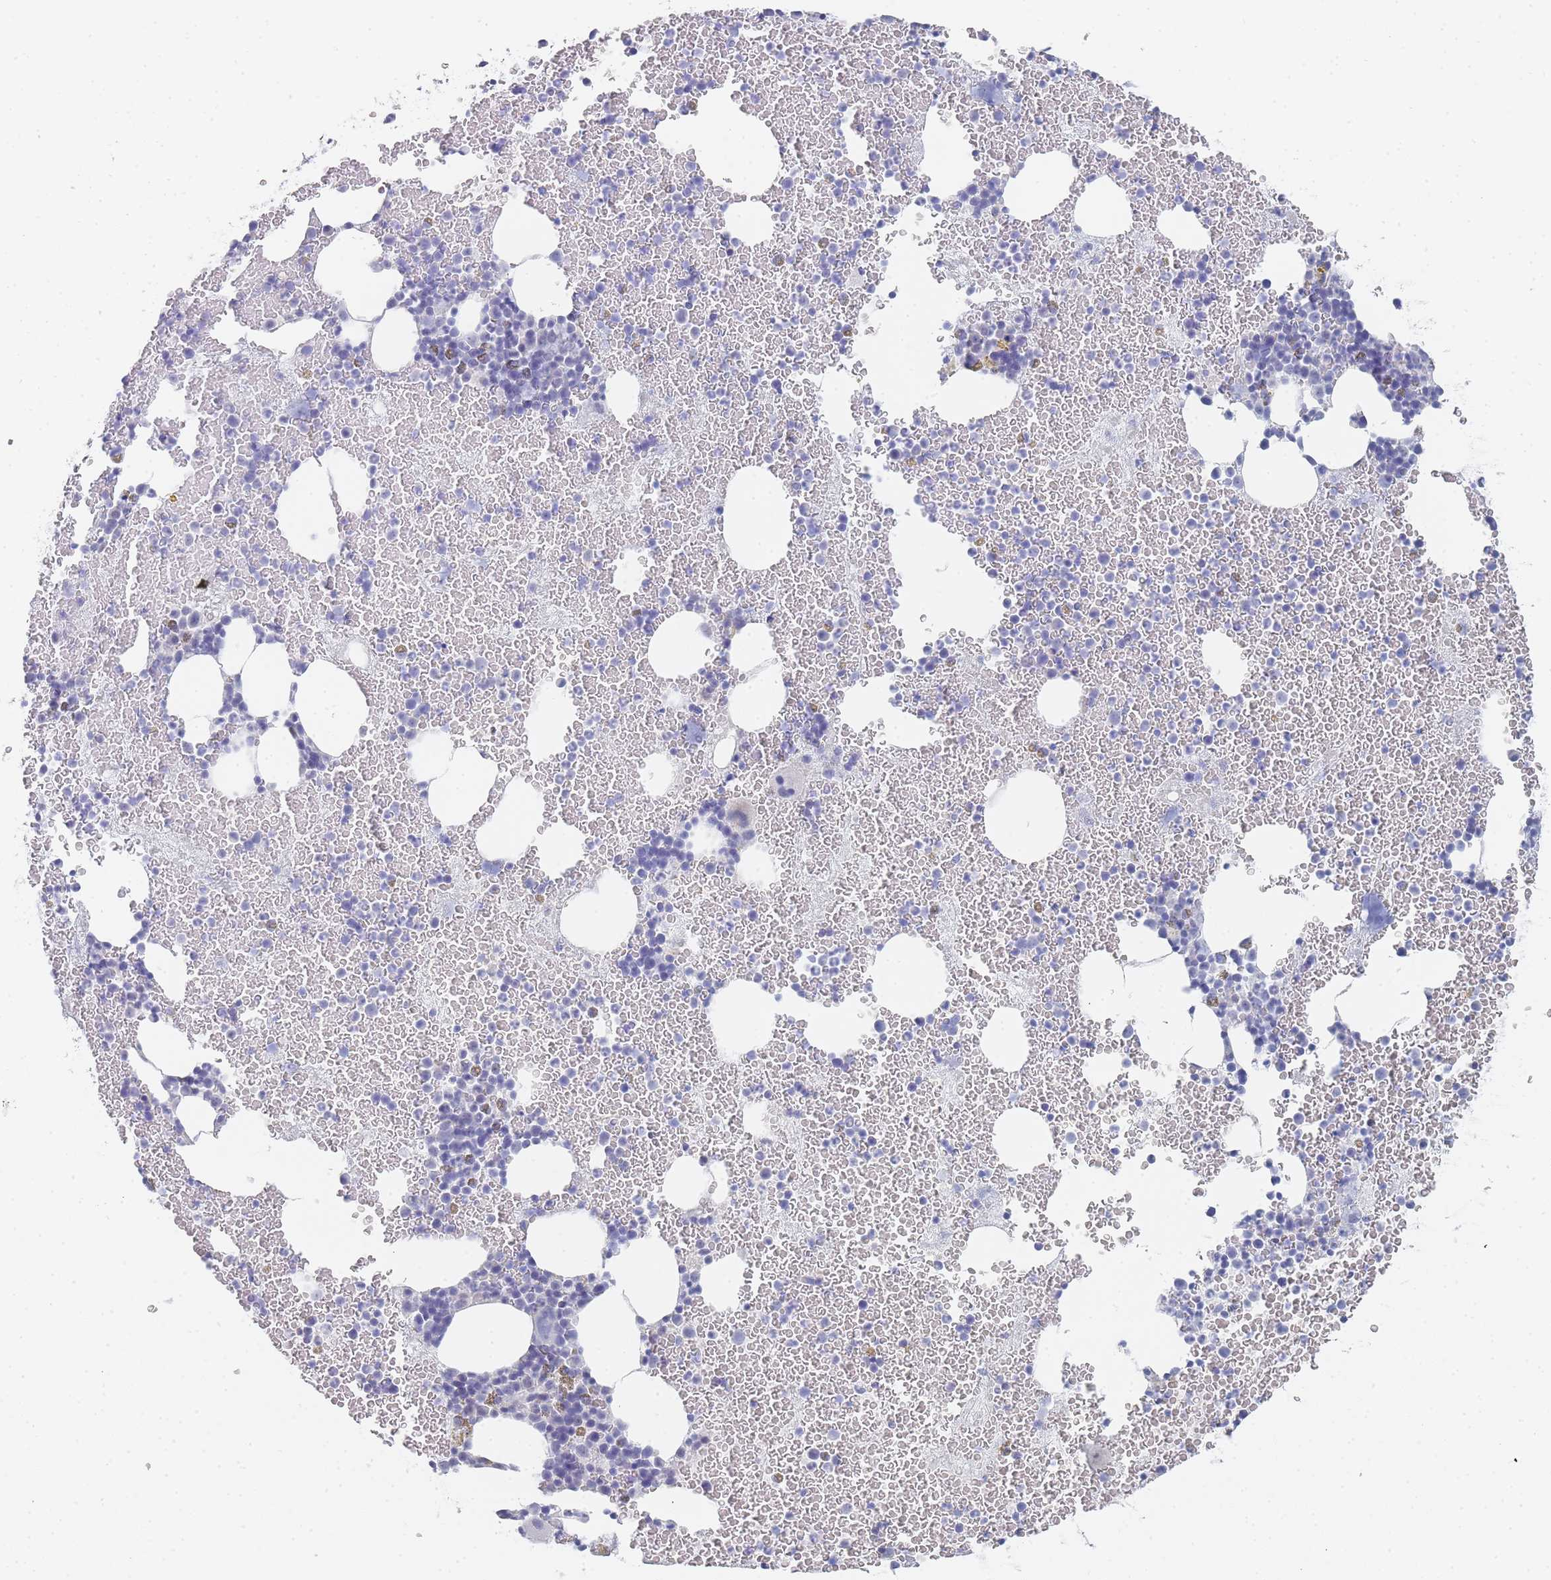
{"staining": {"intensity": "negative", "quantity": "none", "location": "none"}, "tissue": "bone marrow", "cell_type": "Hematopoietic cells", "image_type": "normal", "snomed": [{"axis": "morphology", "description": "Normal tissue, NOS"}, {"axis": "topography", "description": "Bone marrow"}], "caption": "Normal bone marrow was stained to show a protein in brown. There is no significant expression in hematopoietic cells. Nuclei are stained in blue.", "gene": "IMPG1", "patient": {"sex": "male", "age": 26}}